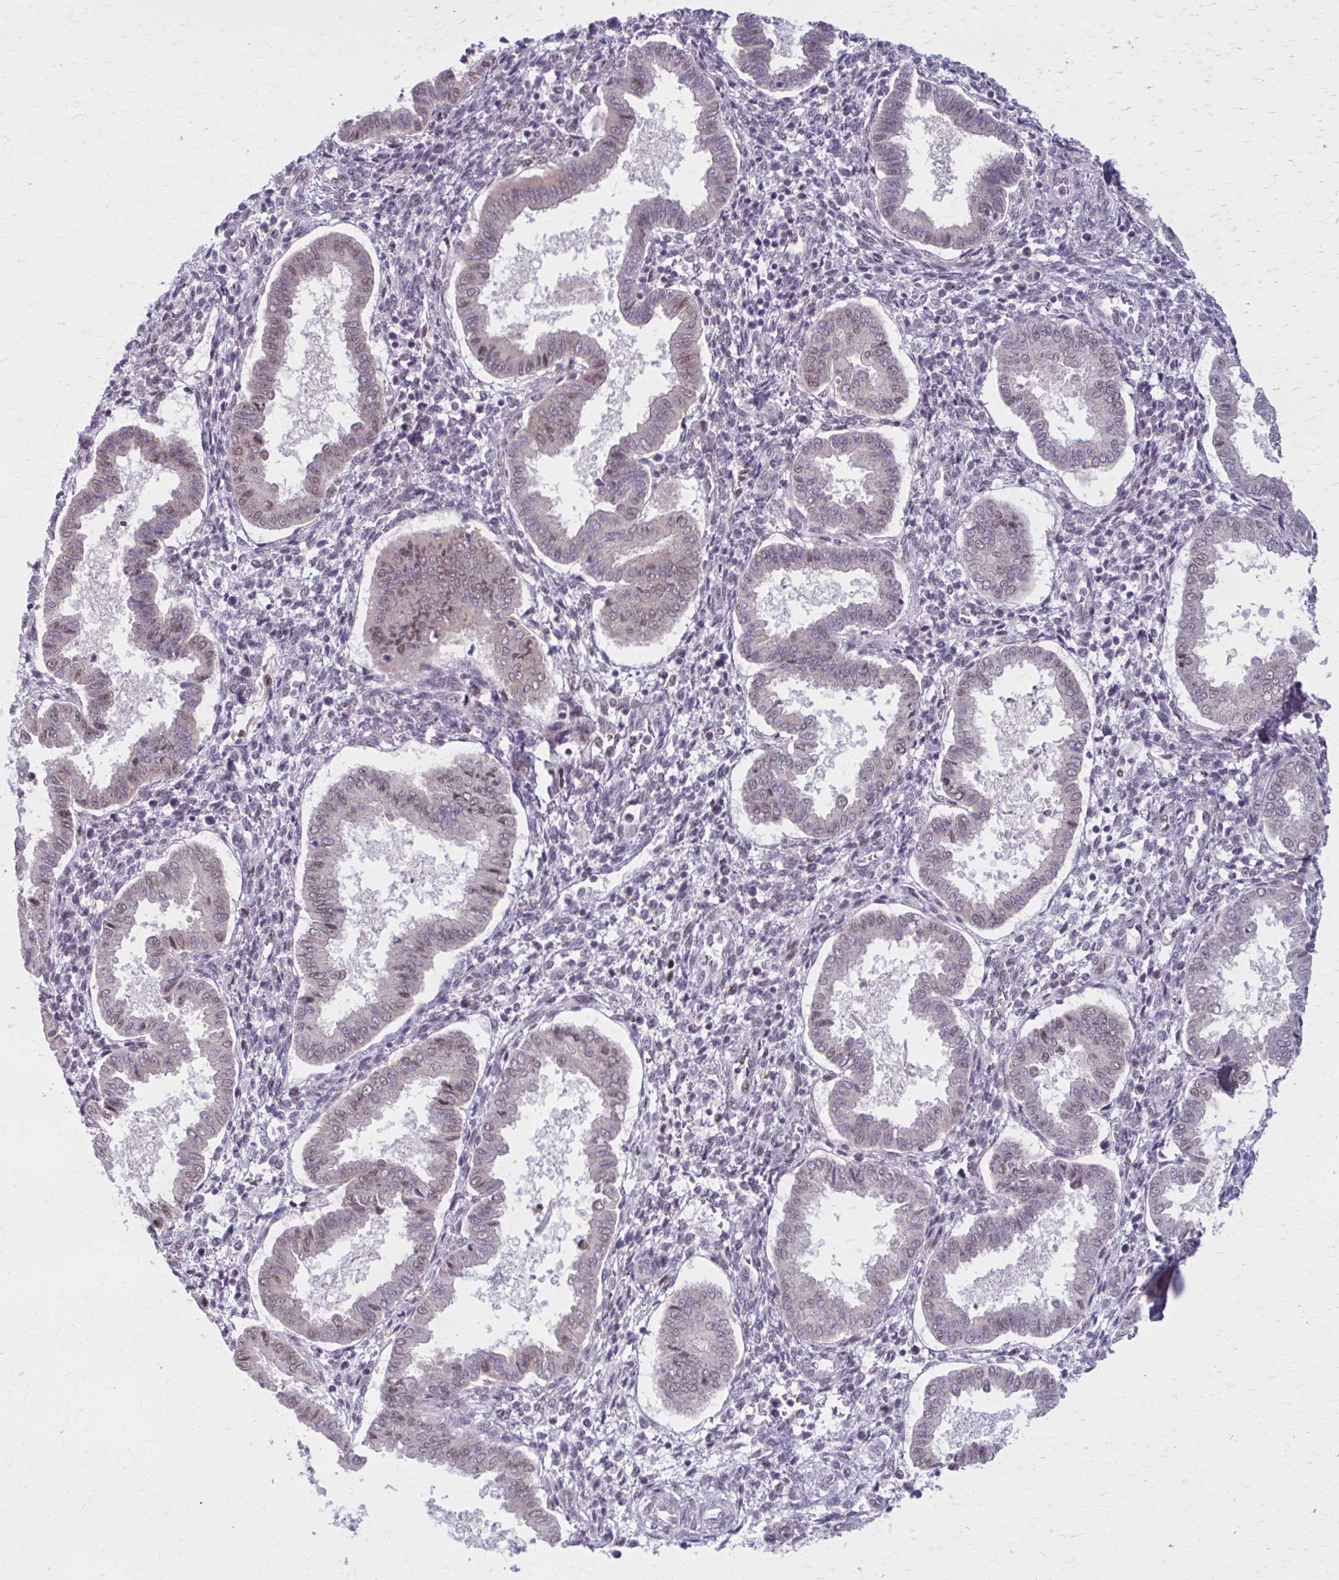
{"staining": {"intensity": "negative", "quantity": "none", "location": "none"}, "tissue": "endometrium", "cell_type": "Cells in endometrial stroma", "image_type": "normal", "snomed": [{"axis": "morphology", "description": "Normal tissue, NOS"}, {"axis": "topography", "description": "Endometrium"}], "caption": "Immunohistochemistry (IHC) image of unremarkable endometrium: human endometrium stained with DAB exhibits no significant protein positivity in cells in endometrial stroma. Nuclei are stained in blue.", "gene": "NUMBL", "patient": {"sex": "female", "age": 24}}